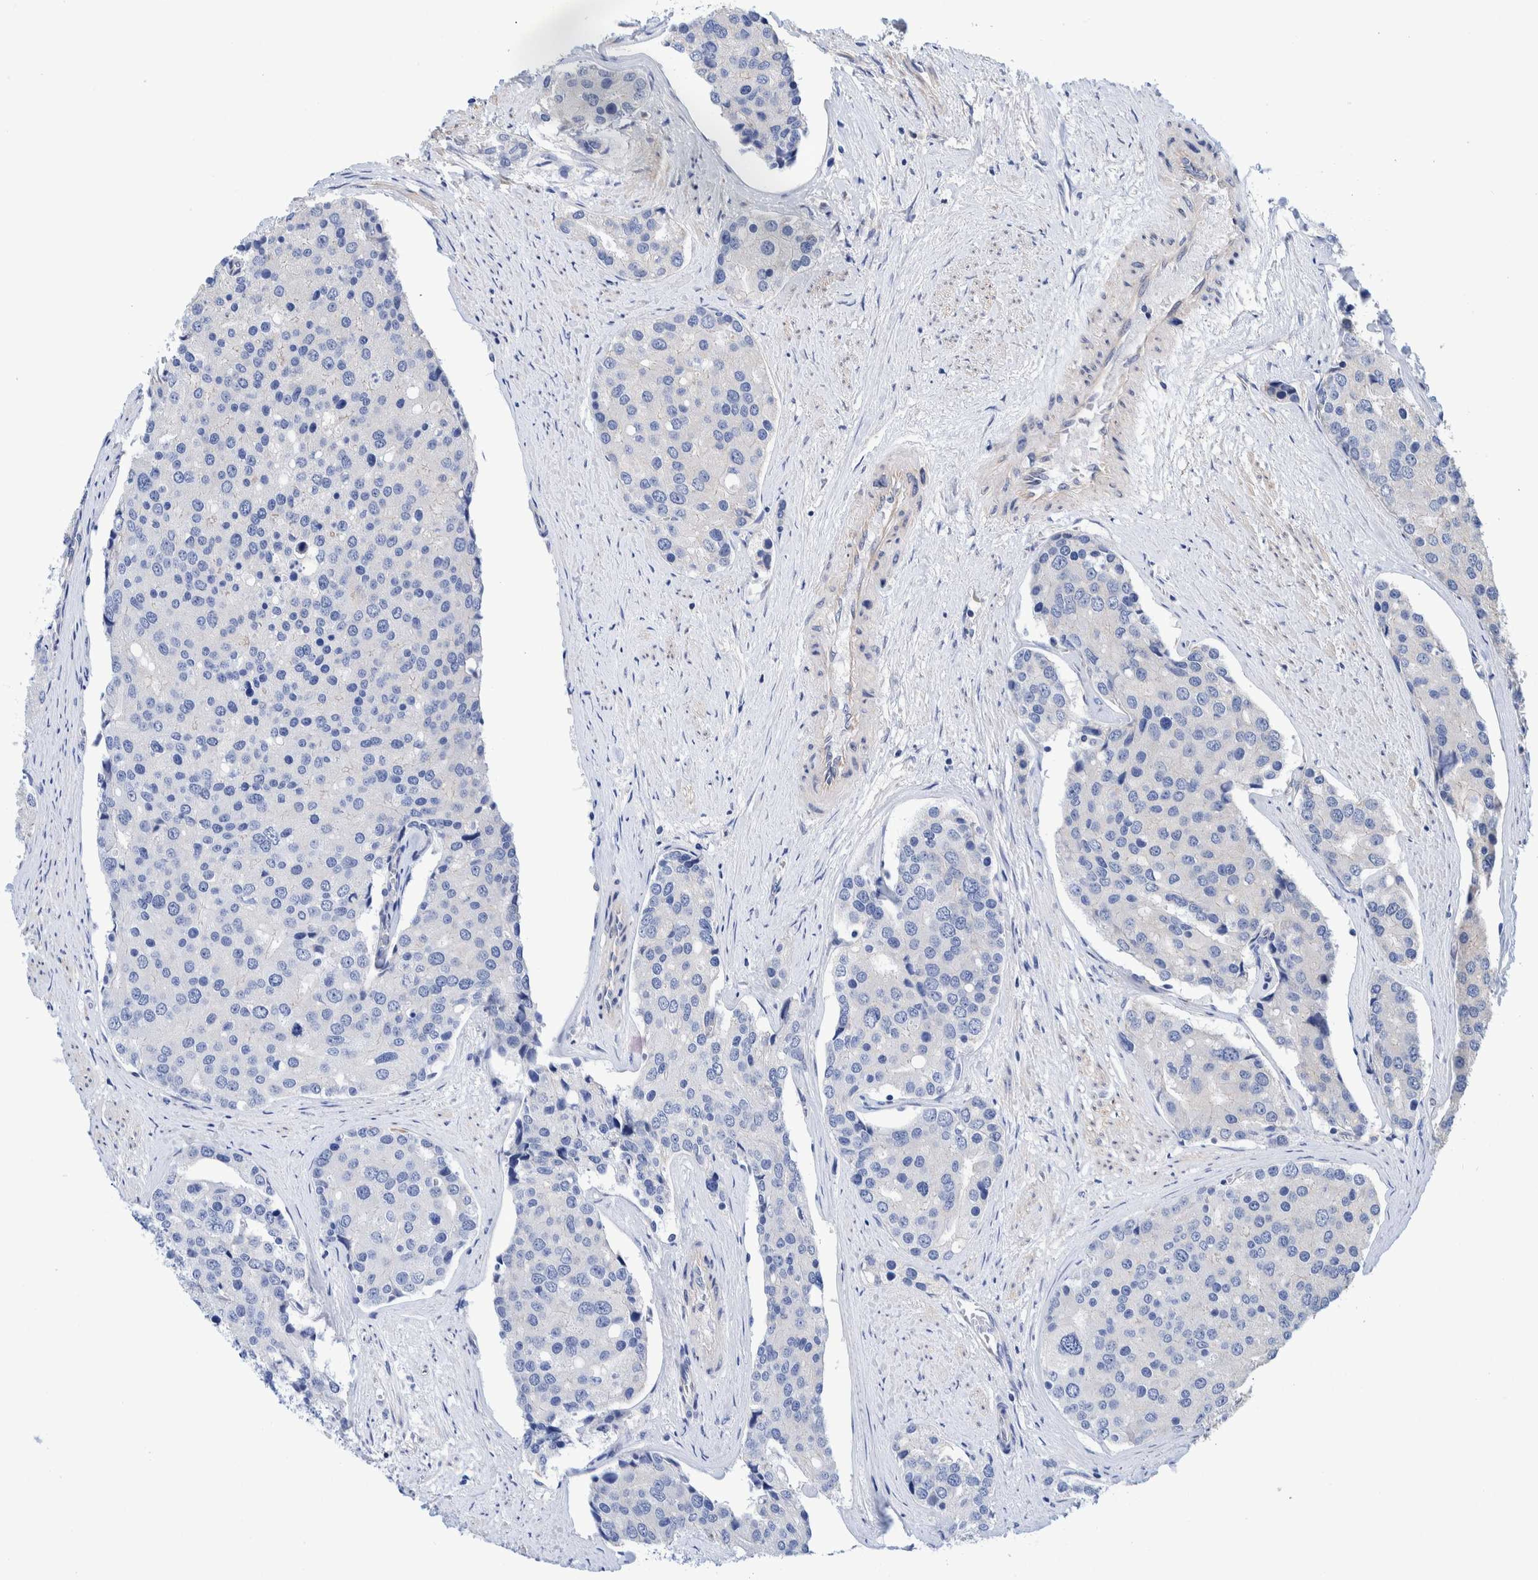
{"staining": {"intensity": "negative", "quantity": "none", "location": "none"}, "tissue": "prostate cancer", "cell_type": "Tumor cells", "image_type": "cancer", "snomed": [{"axis": "morphology", "description": "Adenocarcinoma, High grade"}, {"axis": "topography", "description": "Prostate"}], "caption": "IHC of prostate high-grade adenocarcinoma displays no expression in tumor cells.", "gene": "SLC45A4", "patient": {"sex": "male", "age": 50}}